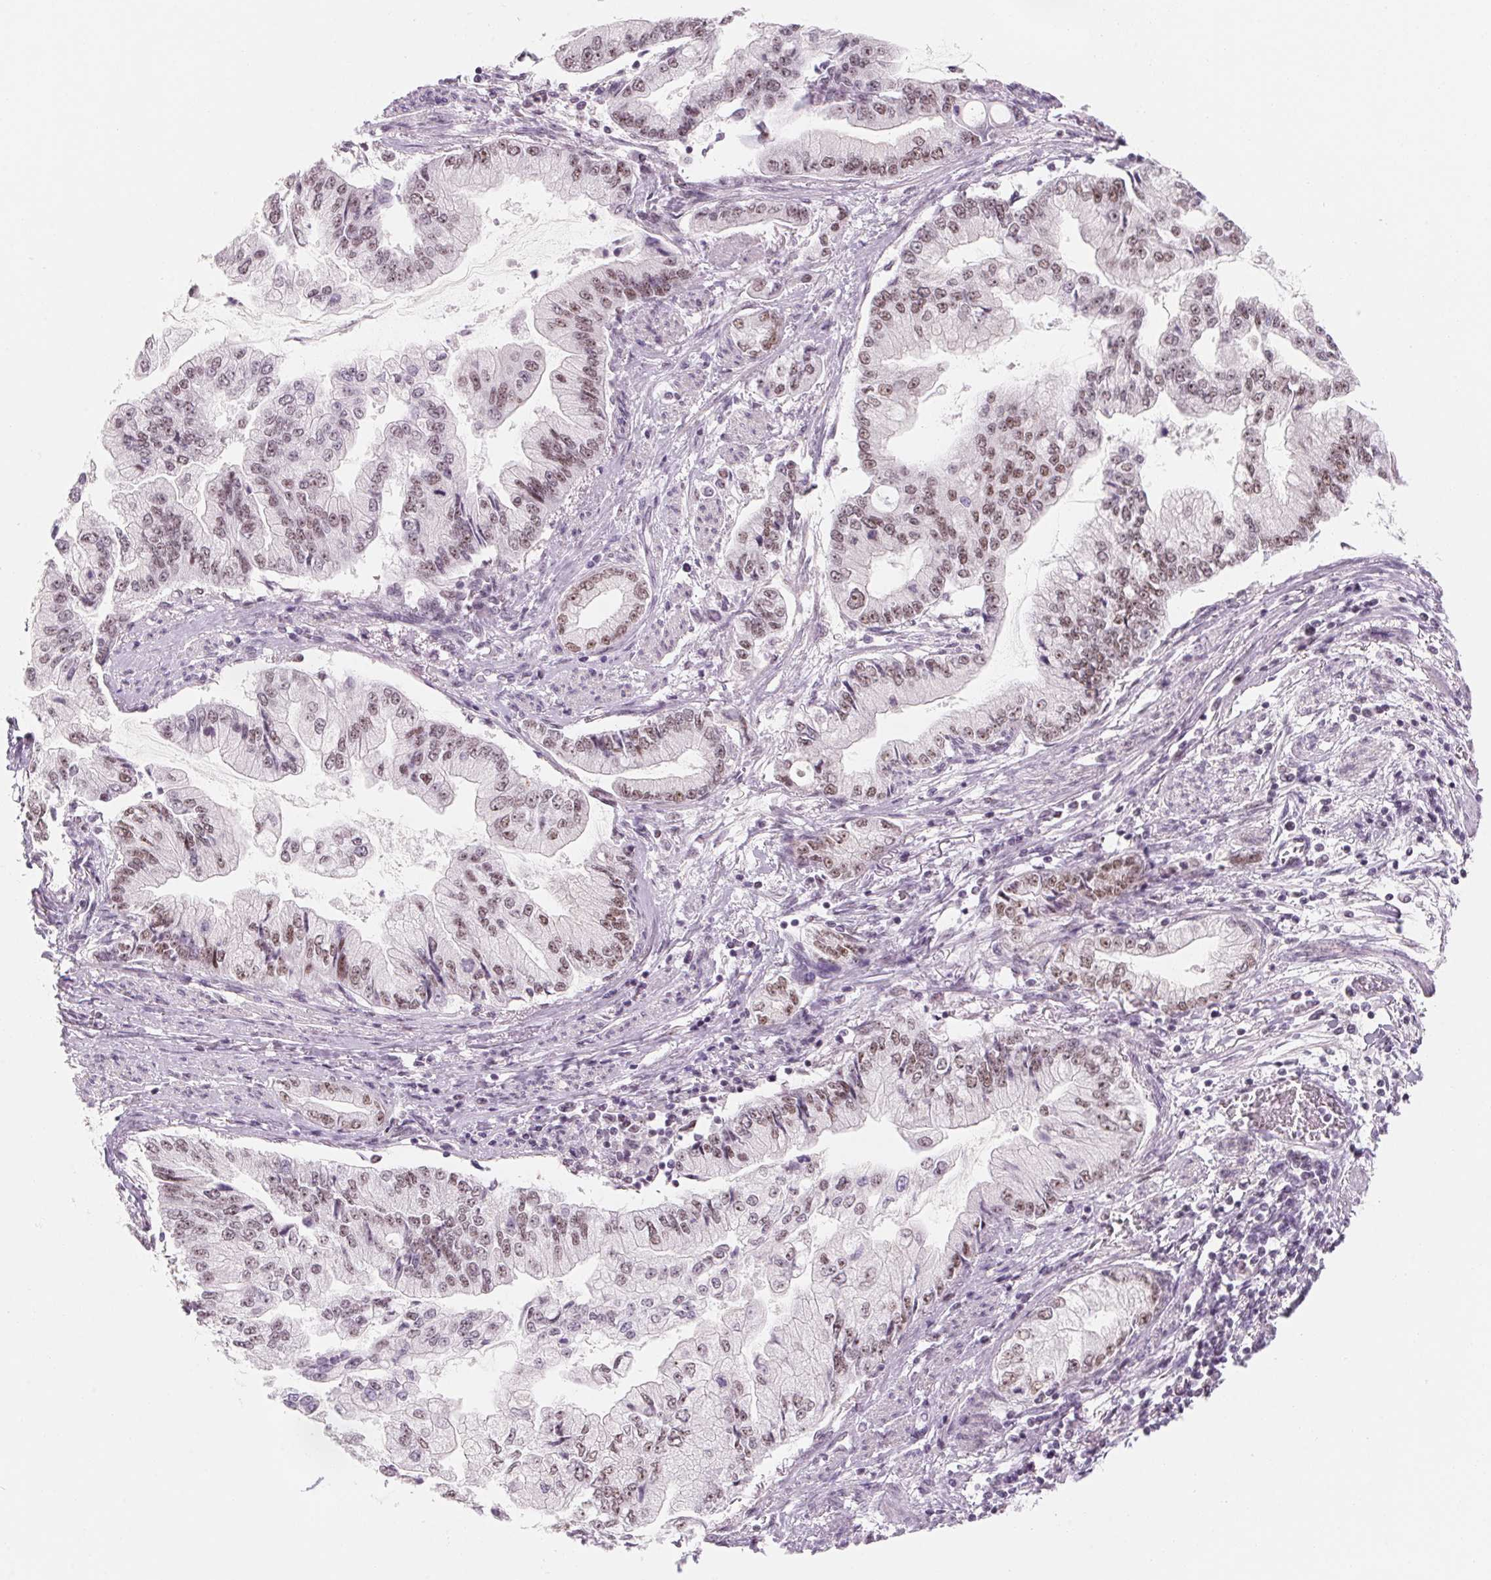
{"staining": {"intensity": "moderate", "quantity": ">75%", "location": "nuclear"}, "tissue": "stomach cancer", "cell_type": "Tumor cells", "image_type": "cancer", "snomed": [{"axis": "morphology", "description": "Adenocarcinoma, NOS"}, {"axis": "topography", "description": "Stomach, upper"}], "caption": "Tumor cells demonstrate medium levels of moderate nuclear expression in about >75% of cells in stomach cancer.", "gene": "ZIC4", "patient": {"sex": "female", "age": 74}}